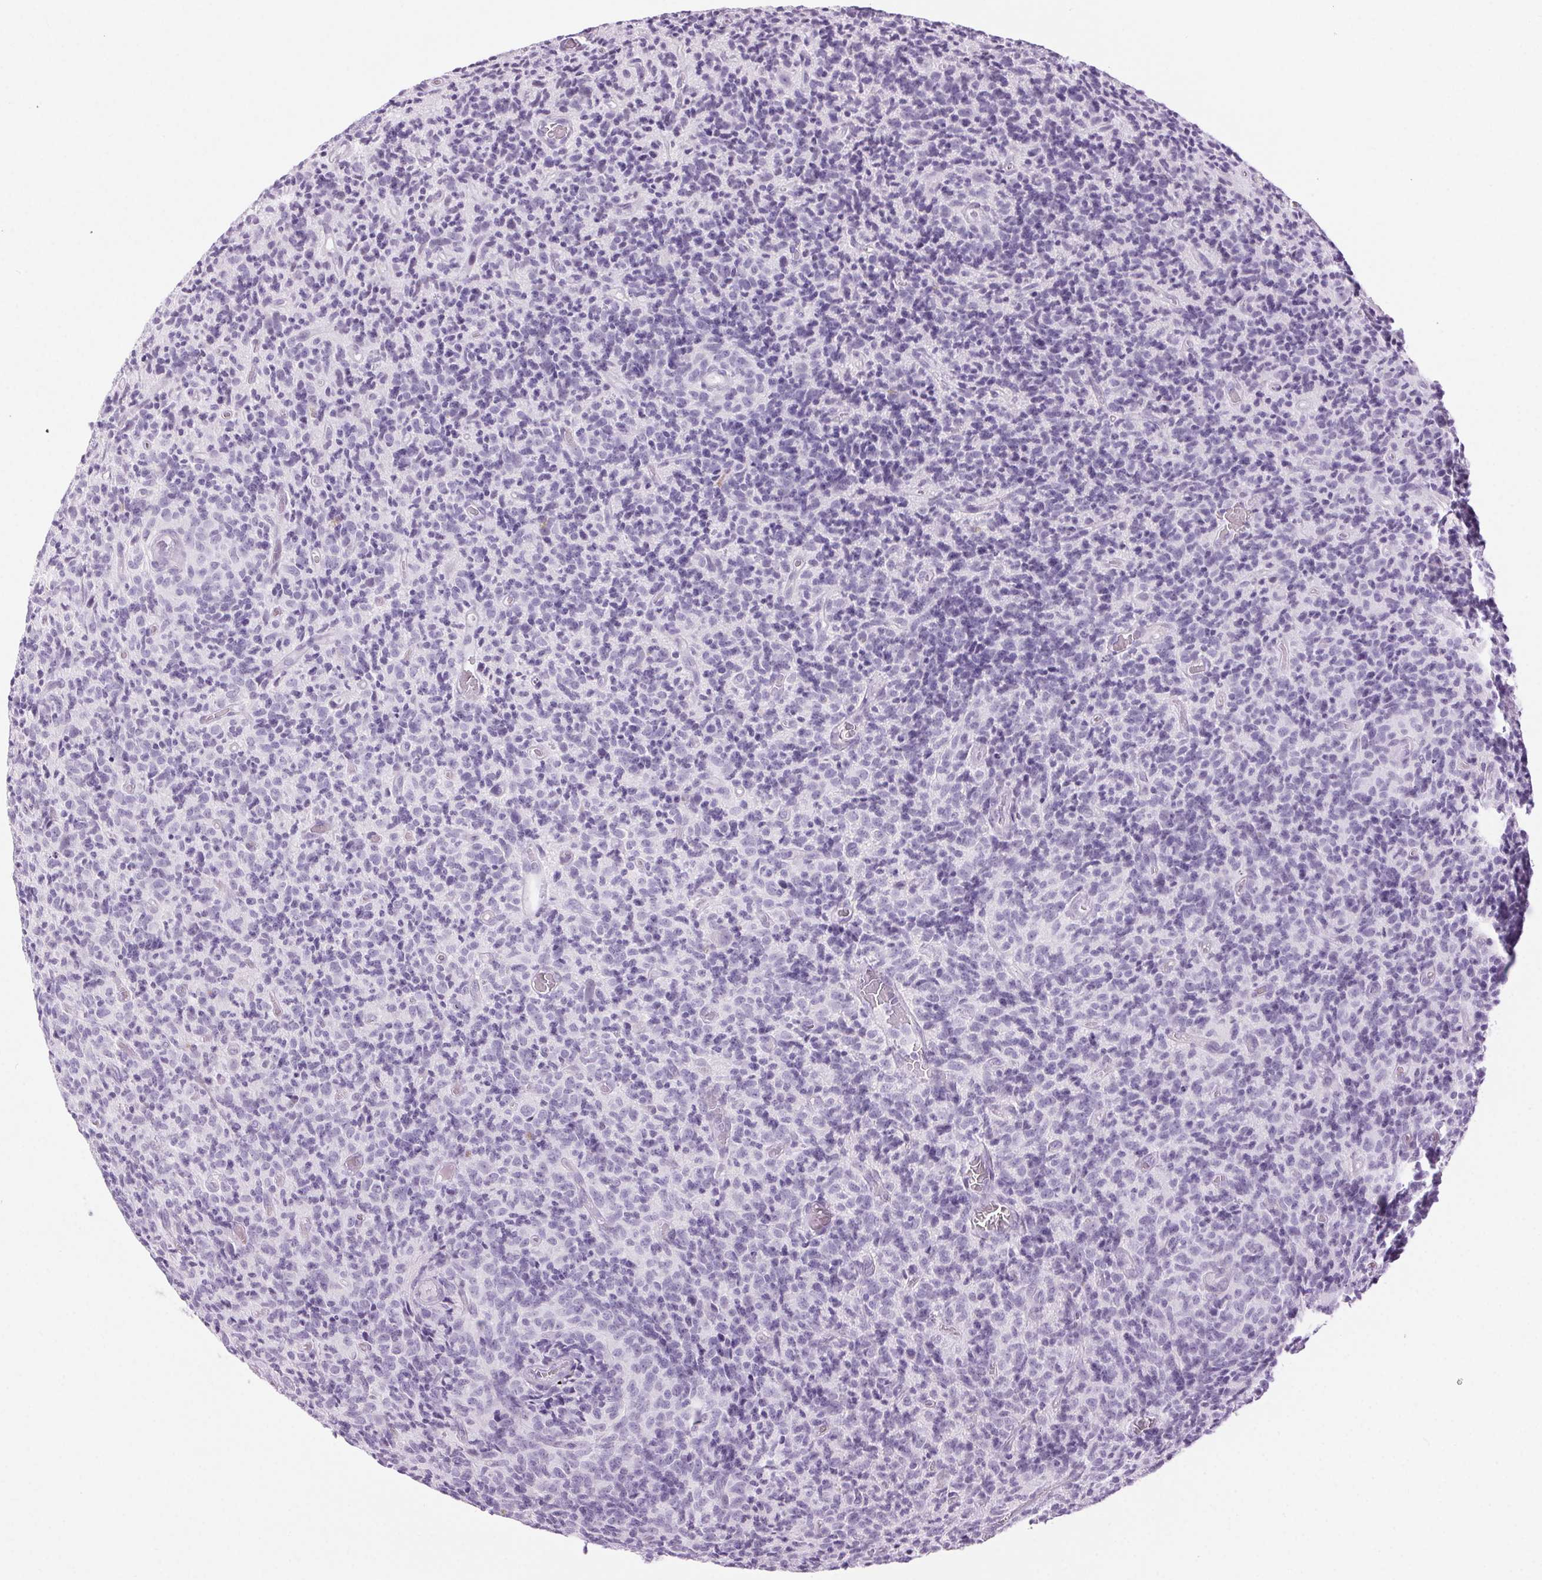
{"staining": {"intensity": "negative", "quantity": "none", "location": "none"}, "tissue": "glioma", "cell_type": "Tumor cells", "image_type": "cancer", "snomed": [{"axis": "morphology", "description": "Glioma, malignant, High grade"}, {"axis": "topography", "description": "Brain"}], "caption": "Glioma stained for a protein using IHC displays no positivity tumor cells.", "gene": "BEND2", "patient": {"sex": "male", "age": 76}}